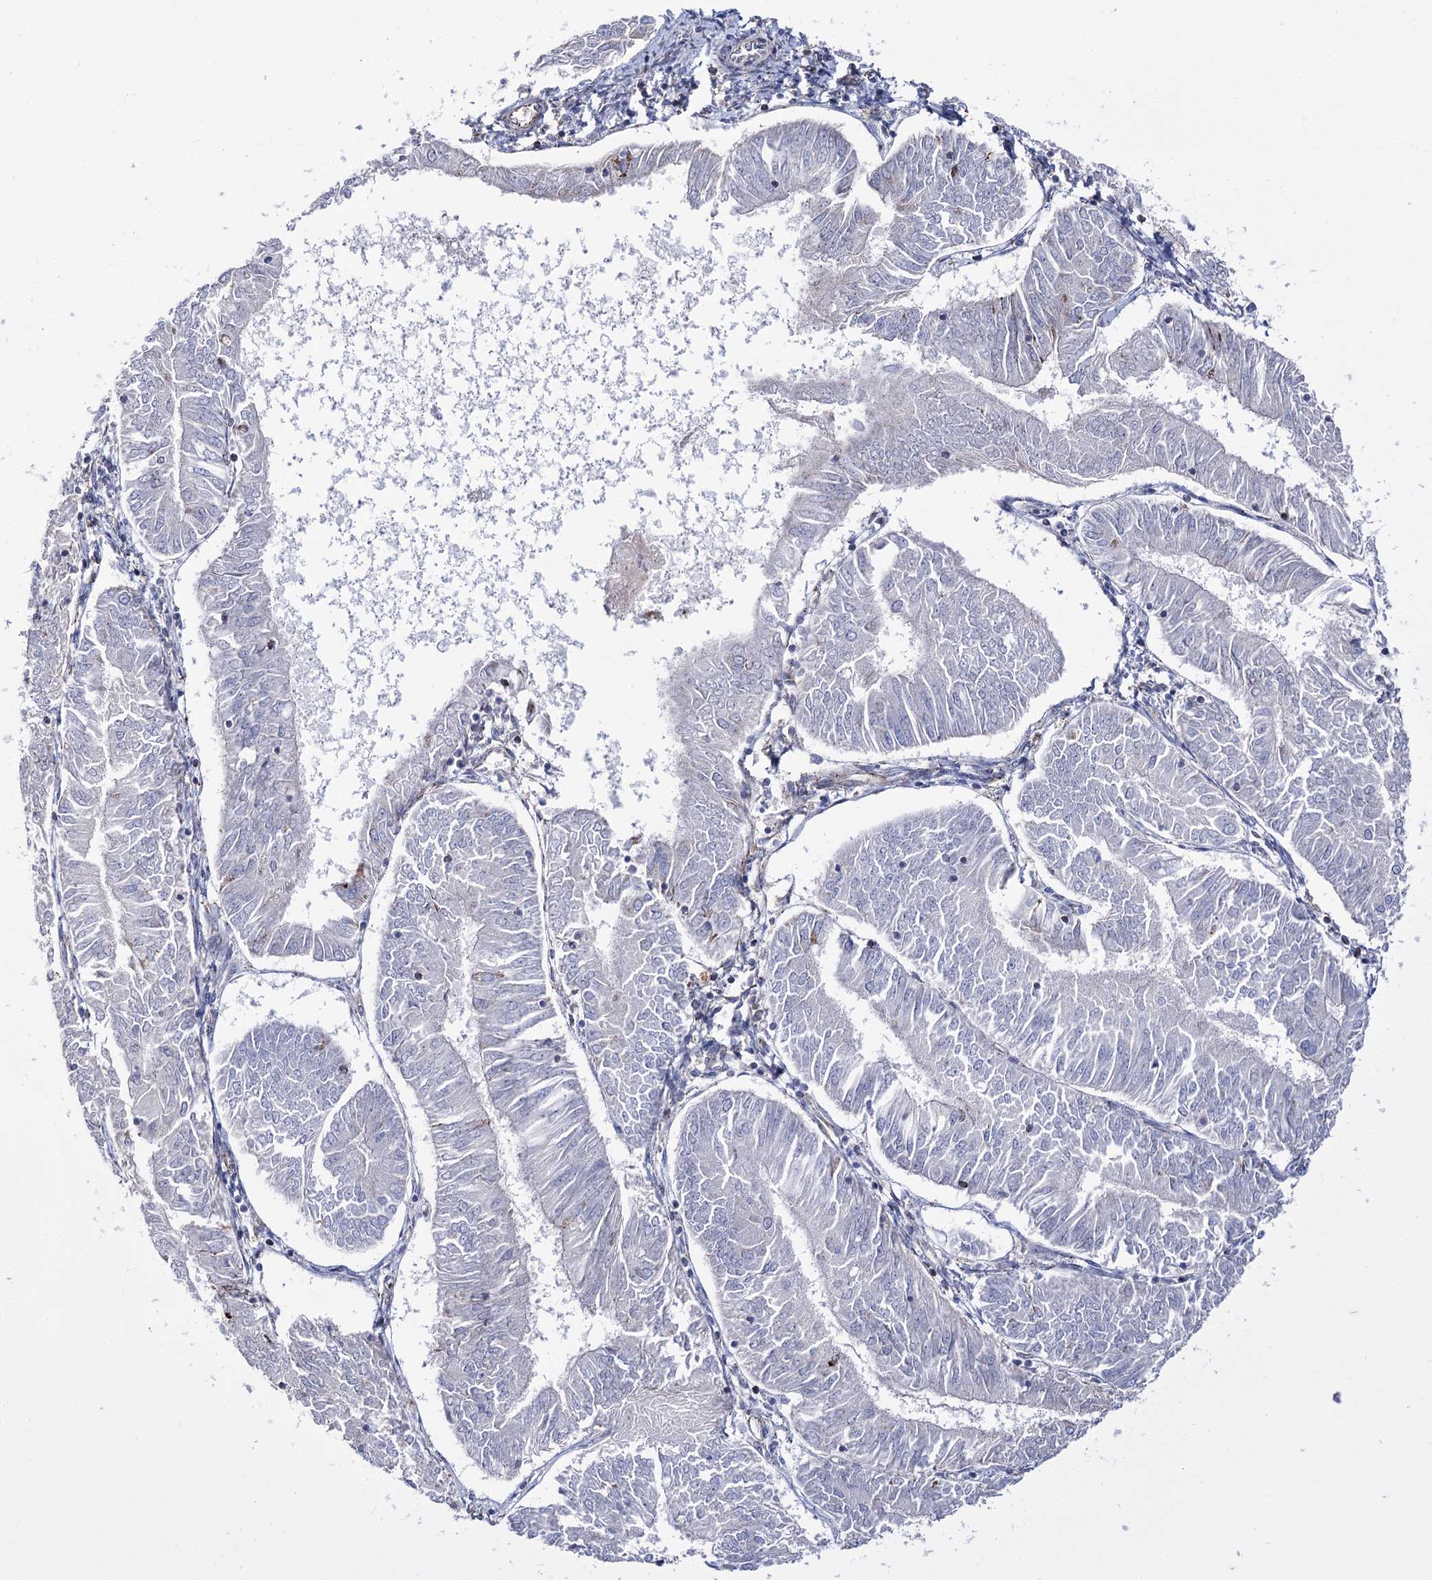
{"staining": {"intensity": "negative", "quantity": "none", "location": "none"}, "tissue": "endometrial cancer", "cell_type": "Tumor cells", "image_type": "cancer", "snomed": [{"axis": "morphology", "description": "Adenocarcinoma, NOS"}, {"axis": "topography", "description": "Endometrium"}], "caption": "High power microscopy micrograph of an IHC micrograph of endometrial cancer (adenocarcinoma), revealing no significant expression in tumor cells. (Stains: DAB (3,3'-diaminobenzidine) IHC with hematoxylin counter stain, Microscopy: brightfield microscopy at high magnification).", "gene": "OSBPL5", "patient": {"sex": "female", "age": 58}}